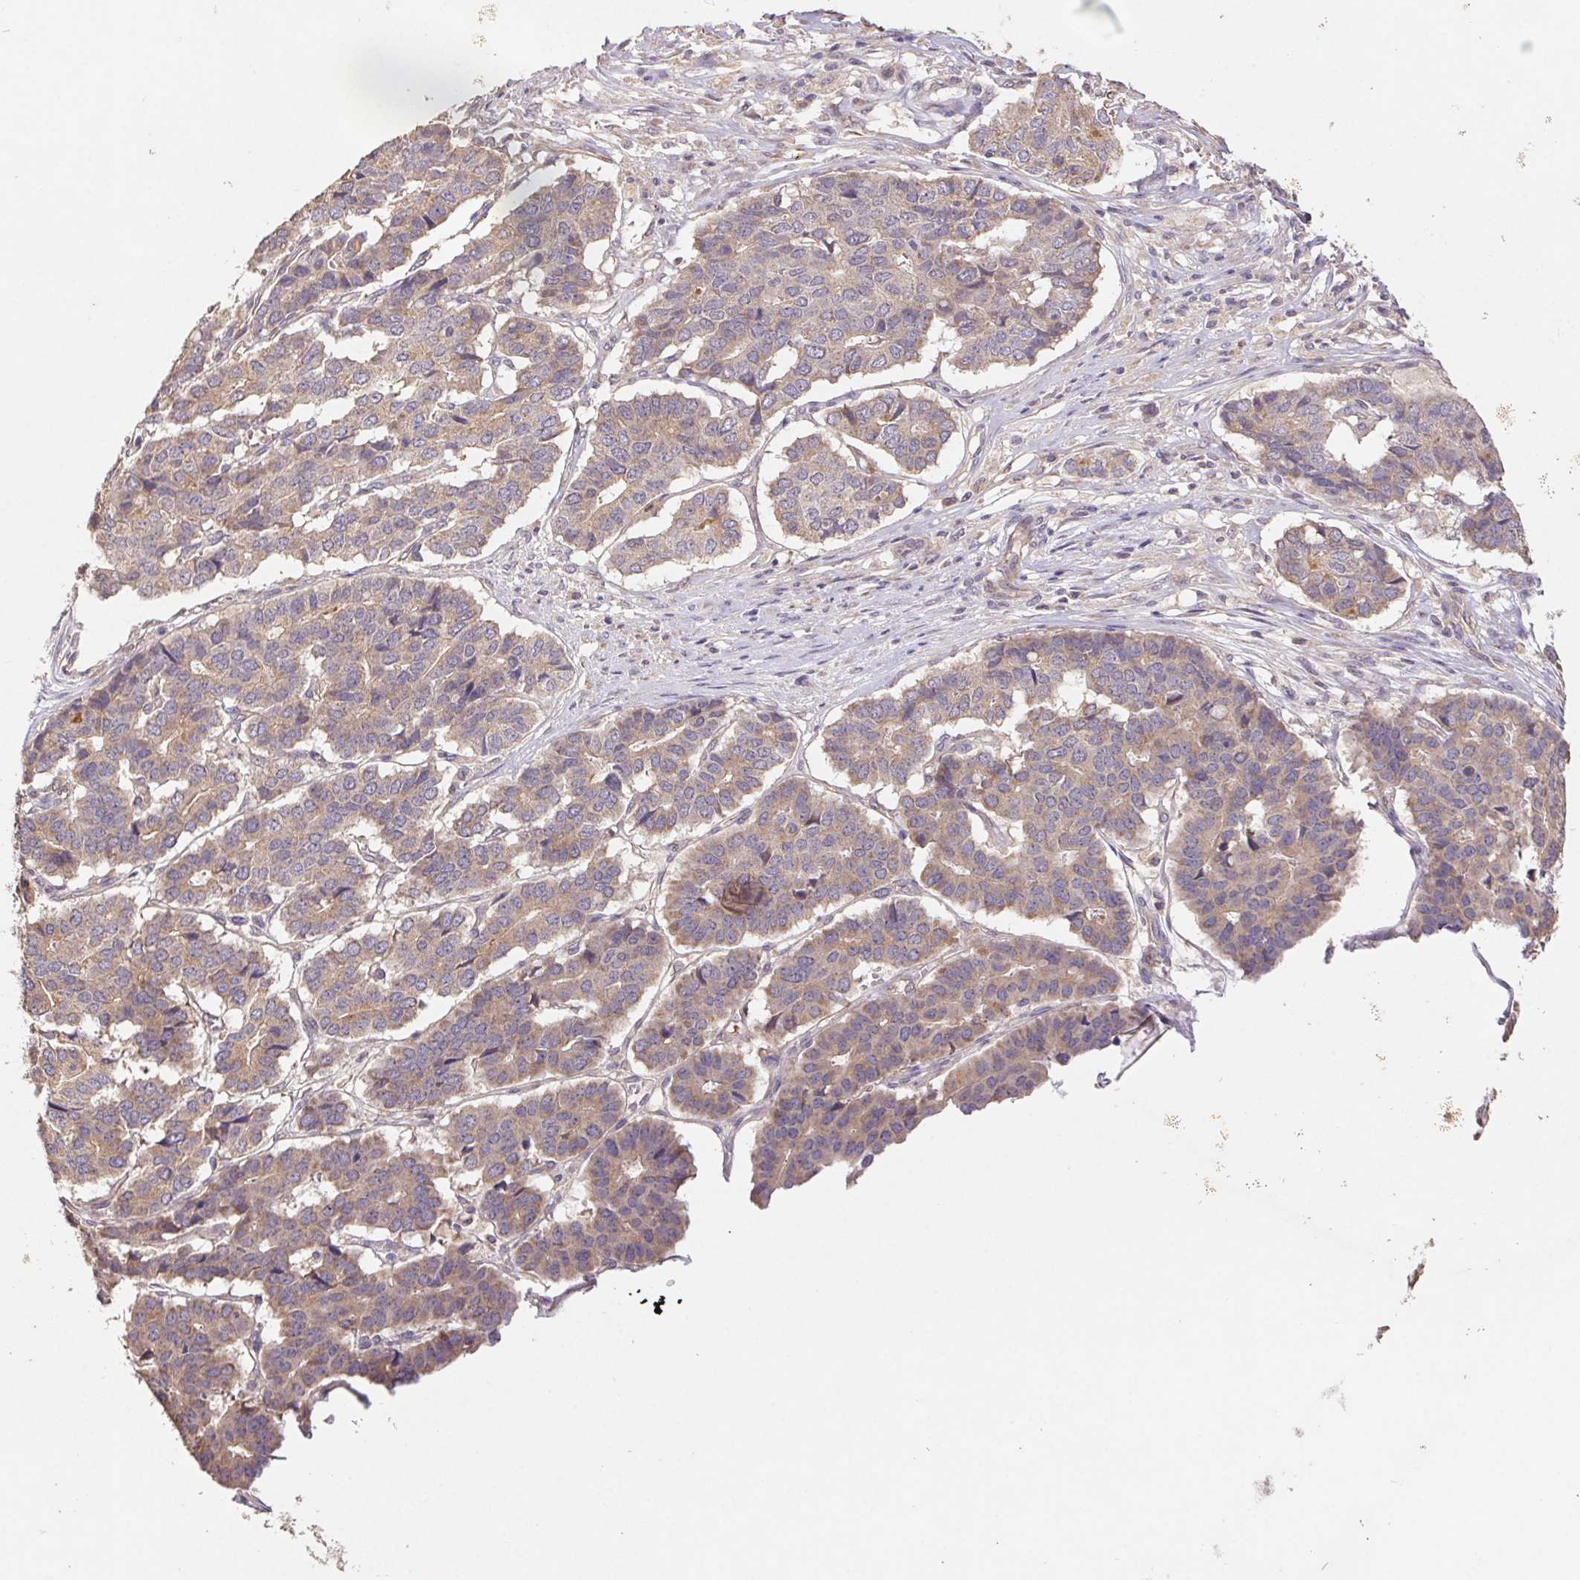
{"staining": {"intensity": "weak", "quantity": ">75%", "location": "cytoplasmic/membranous"}, "tissue": "pancreatic cancer", "cell_type": "Tumor cells", "image_type": "cancer", "snomed": [{"axis": "morphology", "description": "Adenocarcinoma, NOS"}, {"axis": "topography", "description": "Pancreas"}], "caption": "This is an image of immunohistochemistry staining of pancreatic cancer, which shows weak expression in the cytoplasmic/membranous of tumor cells.", "gene": "RAB11A", "patient": {"sex": "male", "age": 50}}